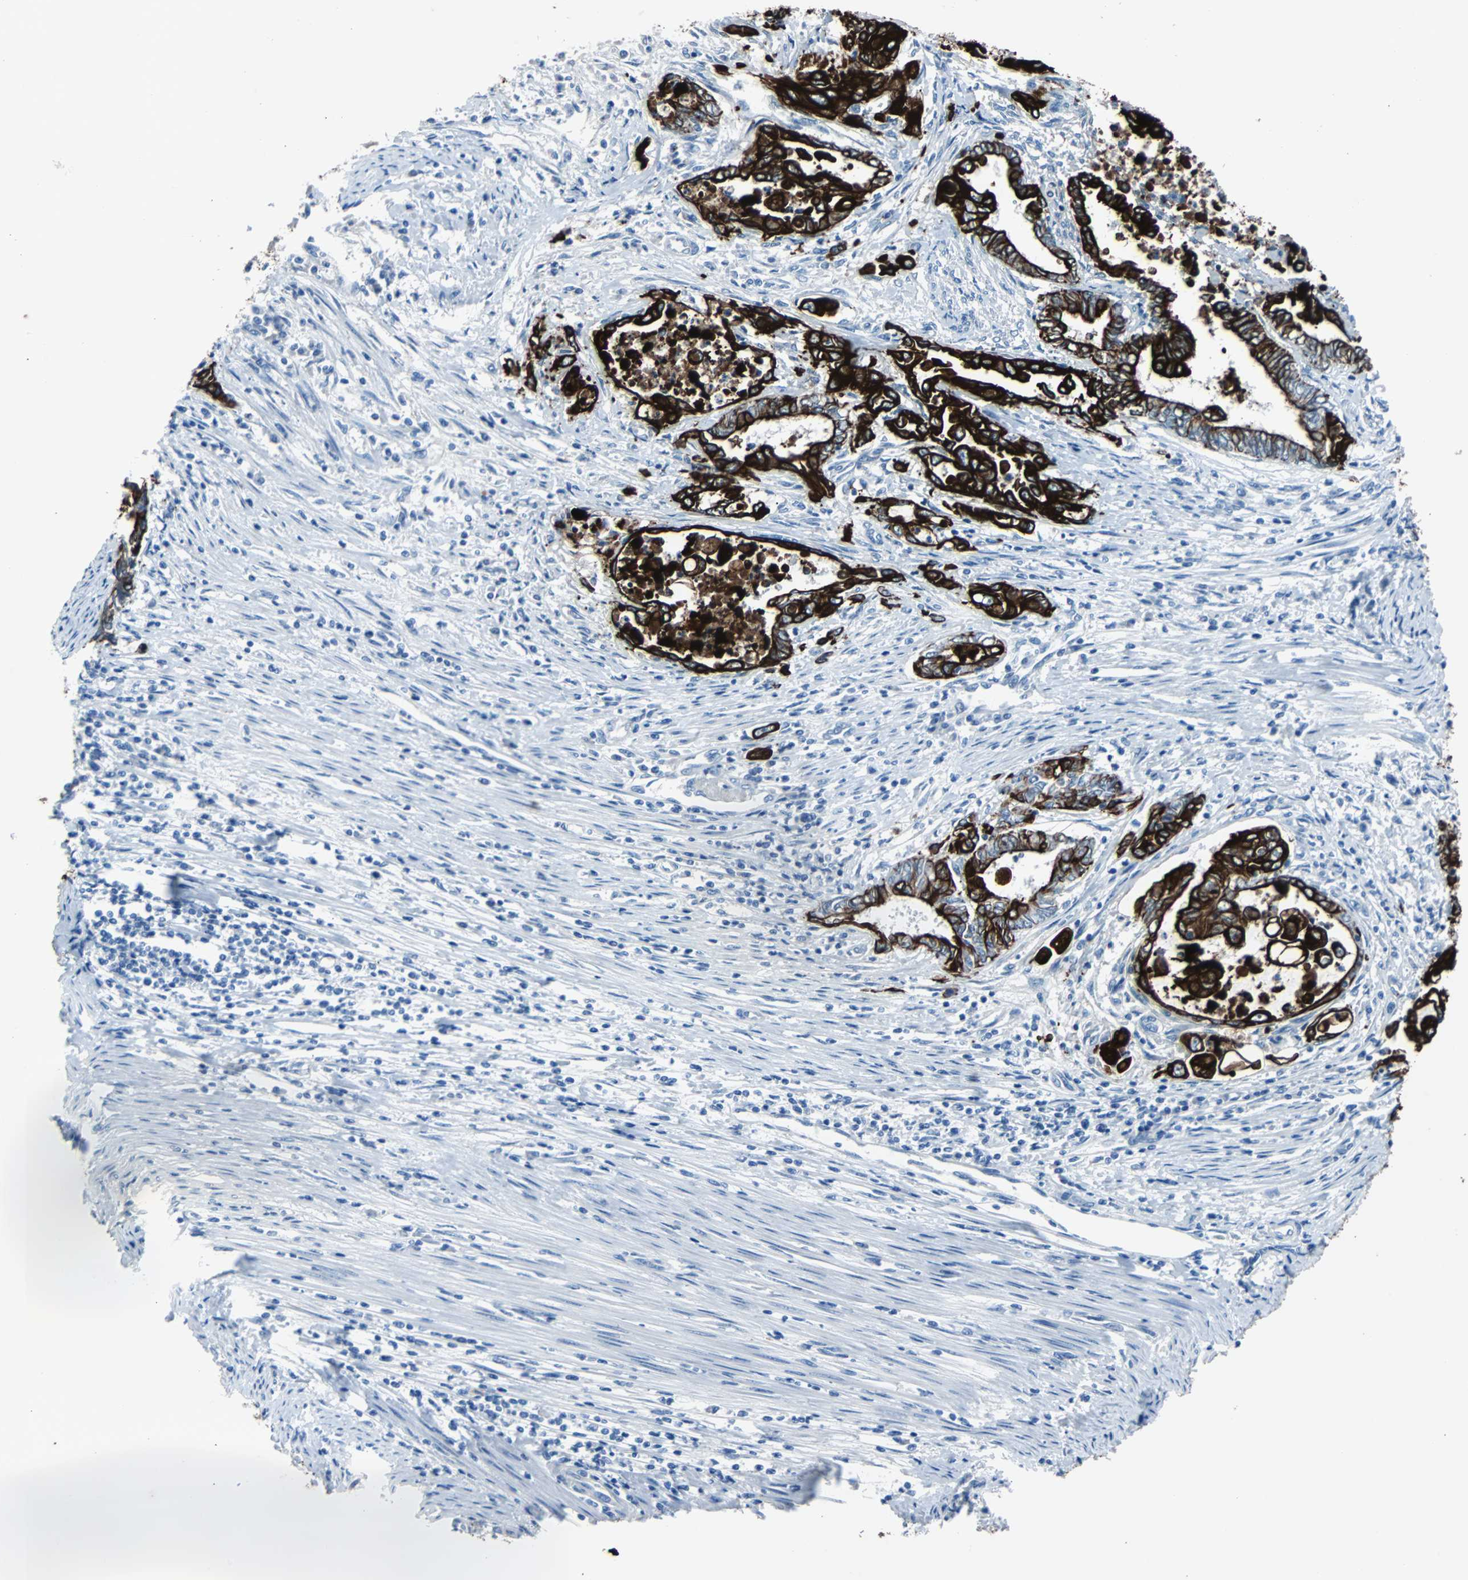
{"staining": {"intensity": "strong", "quantity": ">75%", "location": "cytoplasmic/membranous"}, "tissue": "endometrial cancer", "cell_type": "Tumor cells", "image_type": "cancer", "snomed": [{"axis": "morphology", "description": "Adenocarcinoma, NOS"}, {"axis": "topography", "description": "Uterus"}, {"axis": "topography", "description": "Endometrium"}], "caption": "The immunohistochemical stain highlights strong cytoplasmic/membranous staining in tumor cells of adenocarcinoma (endometrial) tissue. The staining was performed using DAB, with brown indicating positive protein expression. Nuclei are stained blue with hematoxylin.", "gene": "KRT7", "patient": {"sex": "female", "age": 70}}